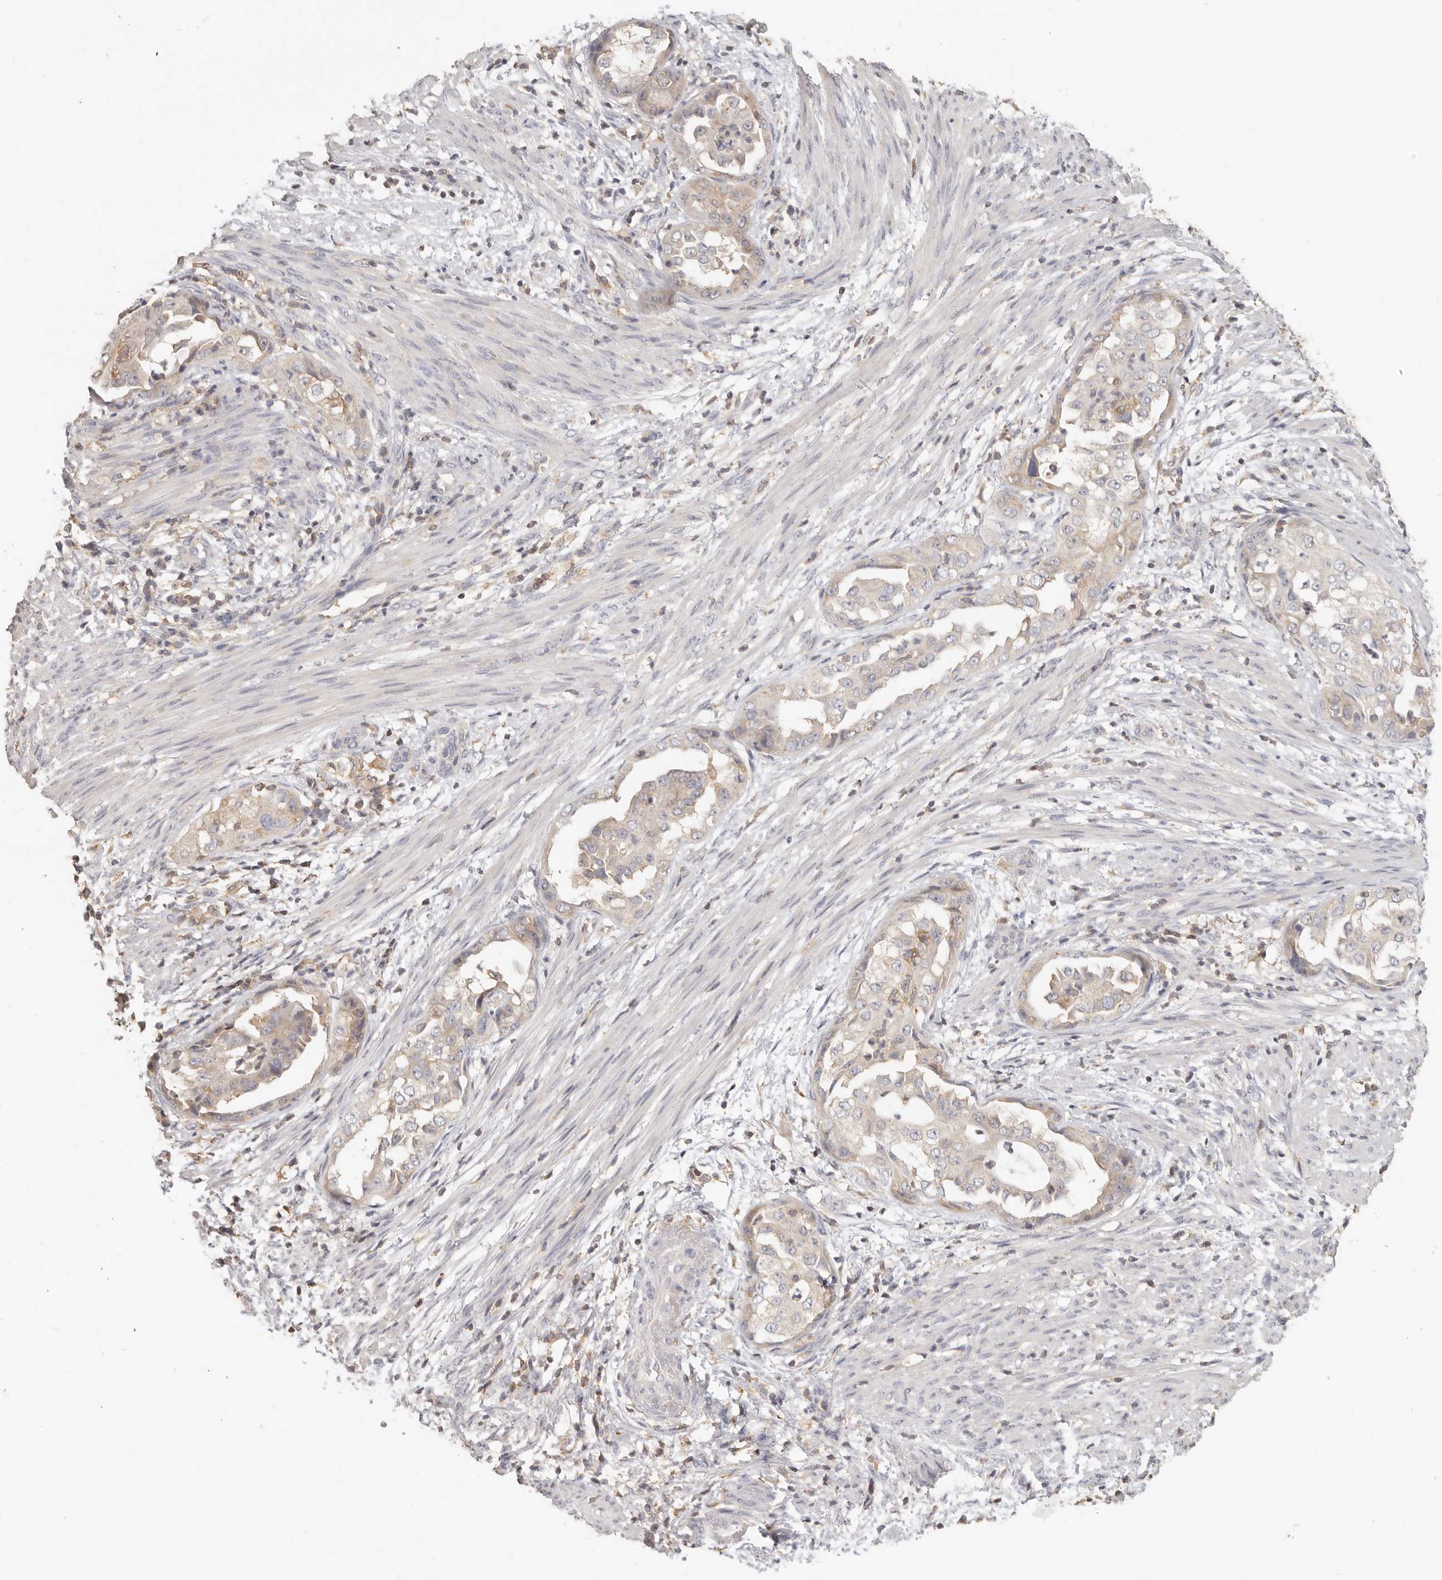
{"staining": {"intensity": "weak", "quantity": "<25%", "location": "cytoplasmic/membranous"}, "tissue": "endometrial cancer", "cell_type": "Tumor cells", "image_type": "cancer", "snomed": [{"axis": "morphology", "description": "Adenocarcinoma, NOS"}, {"axis": "topography", "description": "Endometrium"}], "caption": "A high-resolution photomicrograph shows immunohistochemistry staining of endometrial cancer, which reveals no significant expression in tumor cells. (Immunohistochemistry (ihc), brightfield microscopy, high magnification).", "gene": "CSK", "patient": {"sex": "female", "age": 85}}